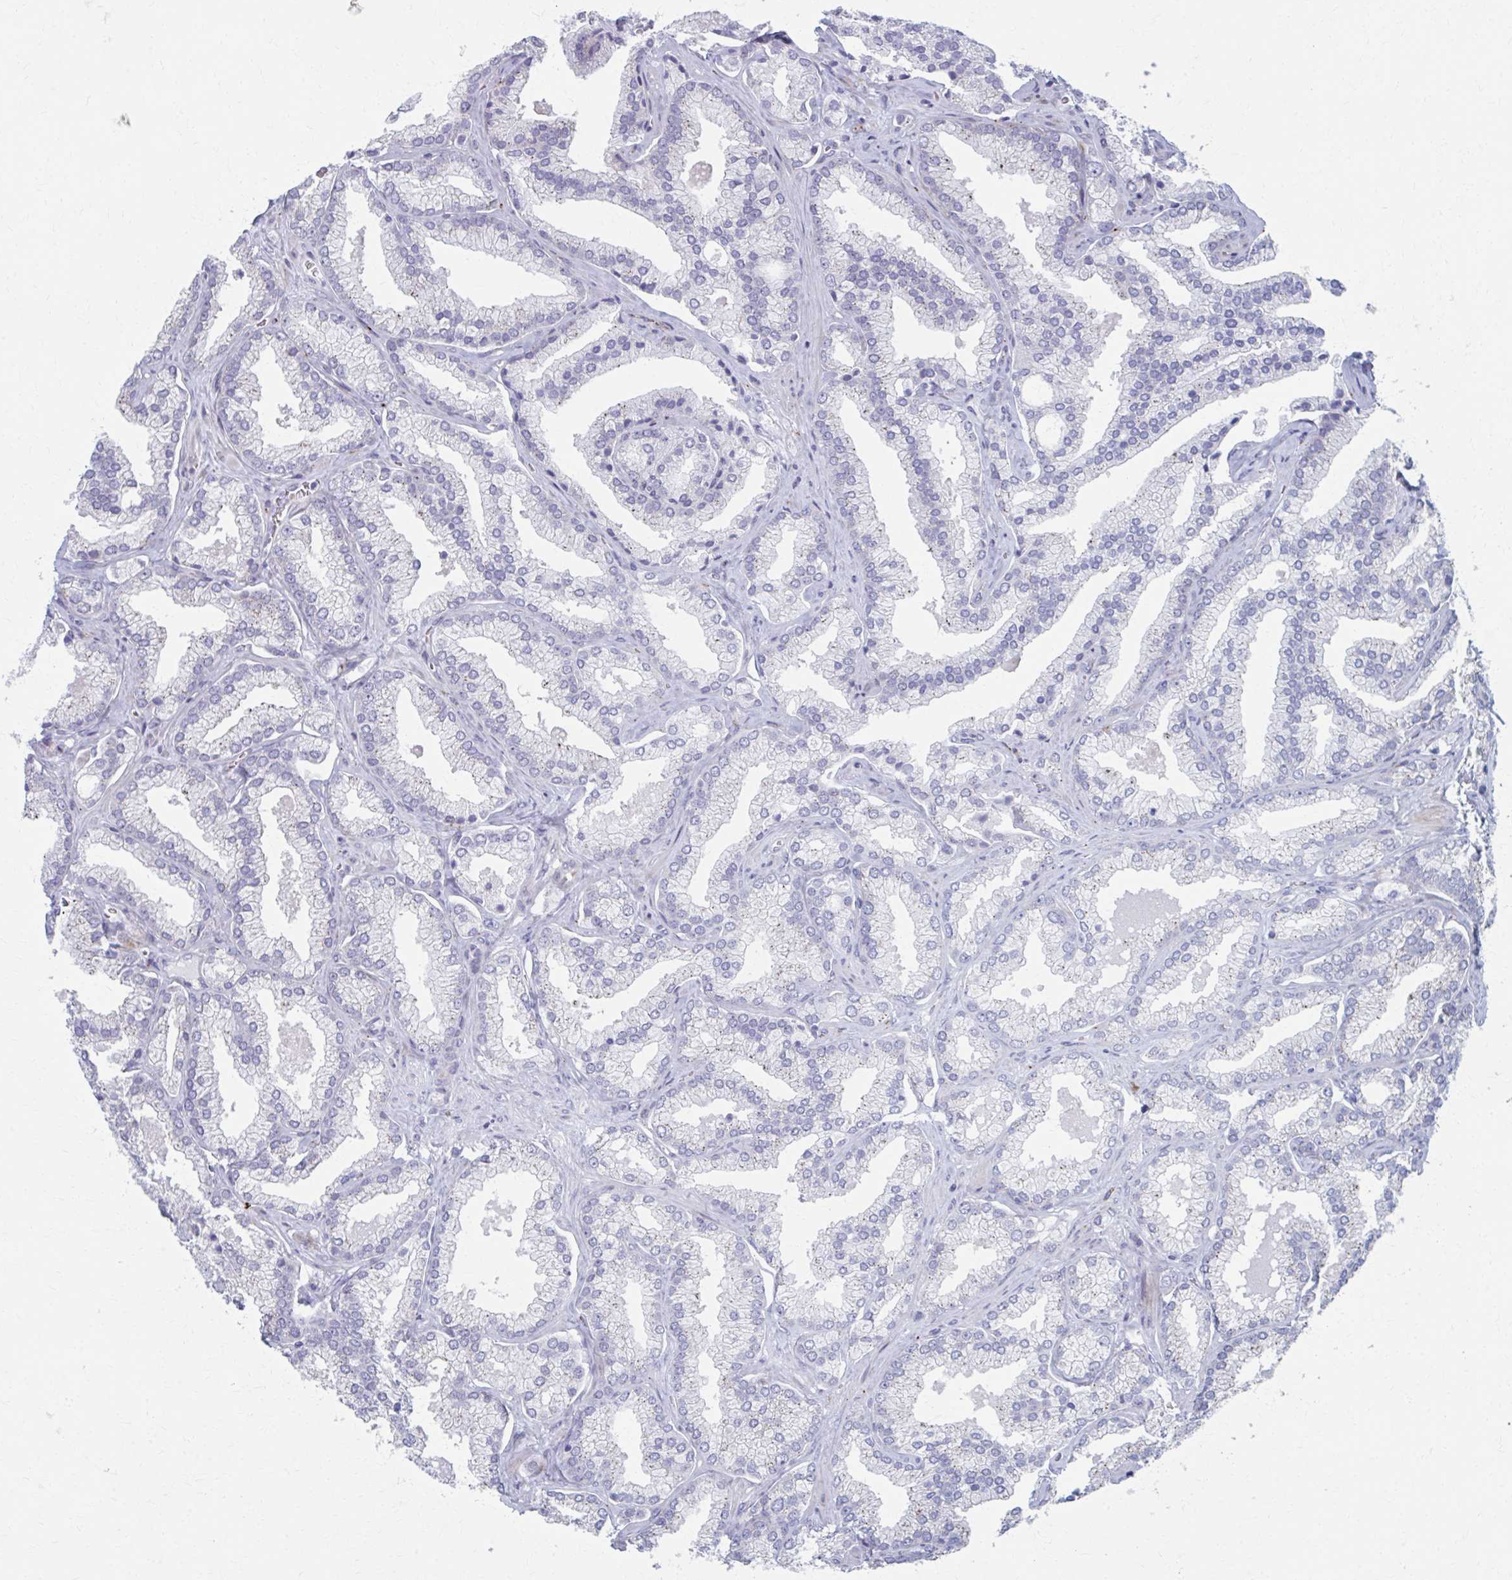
{"staining": {"intensity": "negative", "quantity": "none", "location": "none"}, "tissue": "prostate cancer", "cell_type": "Tumor cells", "image_type": "cancer", "snomed": [{"axis": "morphology", "description": "Adenocarcinoma, High grade"}, {"axis": "topography", "description": "Prostate"}], "caption": "Immunohistochemical staining of human prostate cancer (high-grade adenocarcinoma) shows no significant staining in tumor cells.", "gene": "OLFM2", "patient": {"sex": "male", "age": 68}}